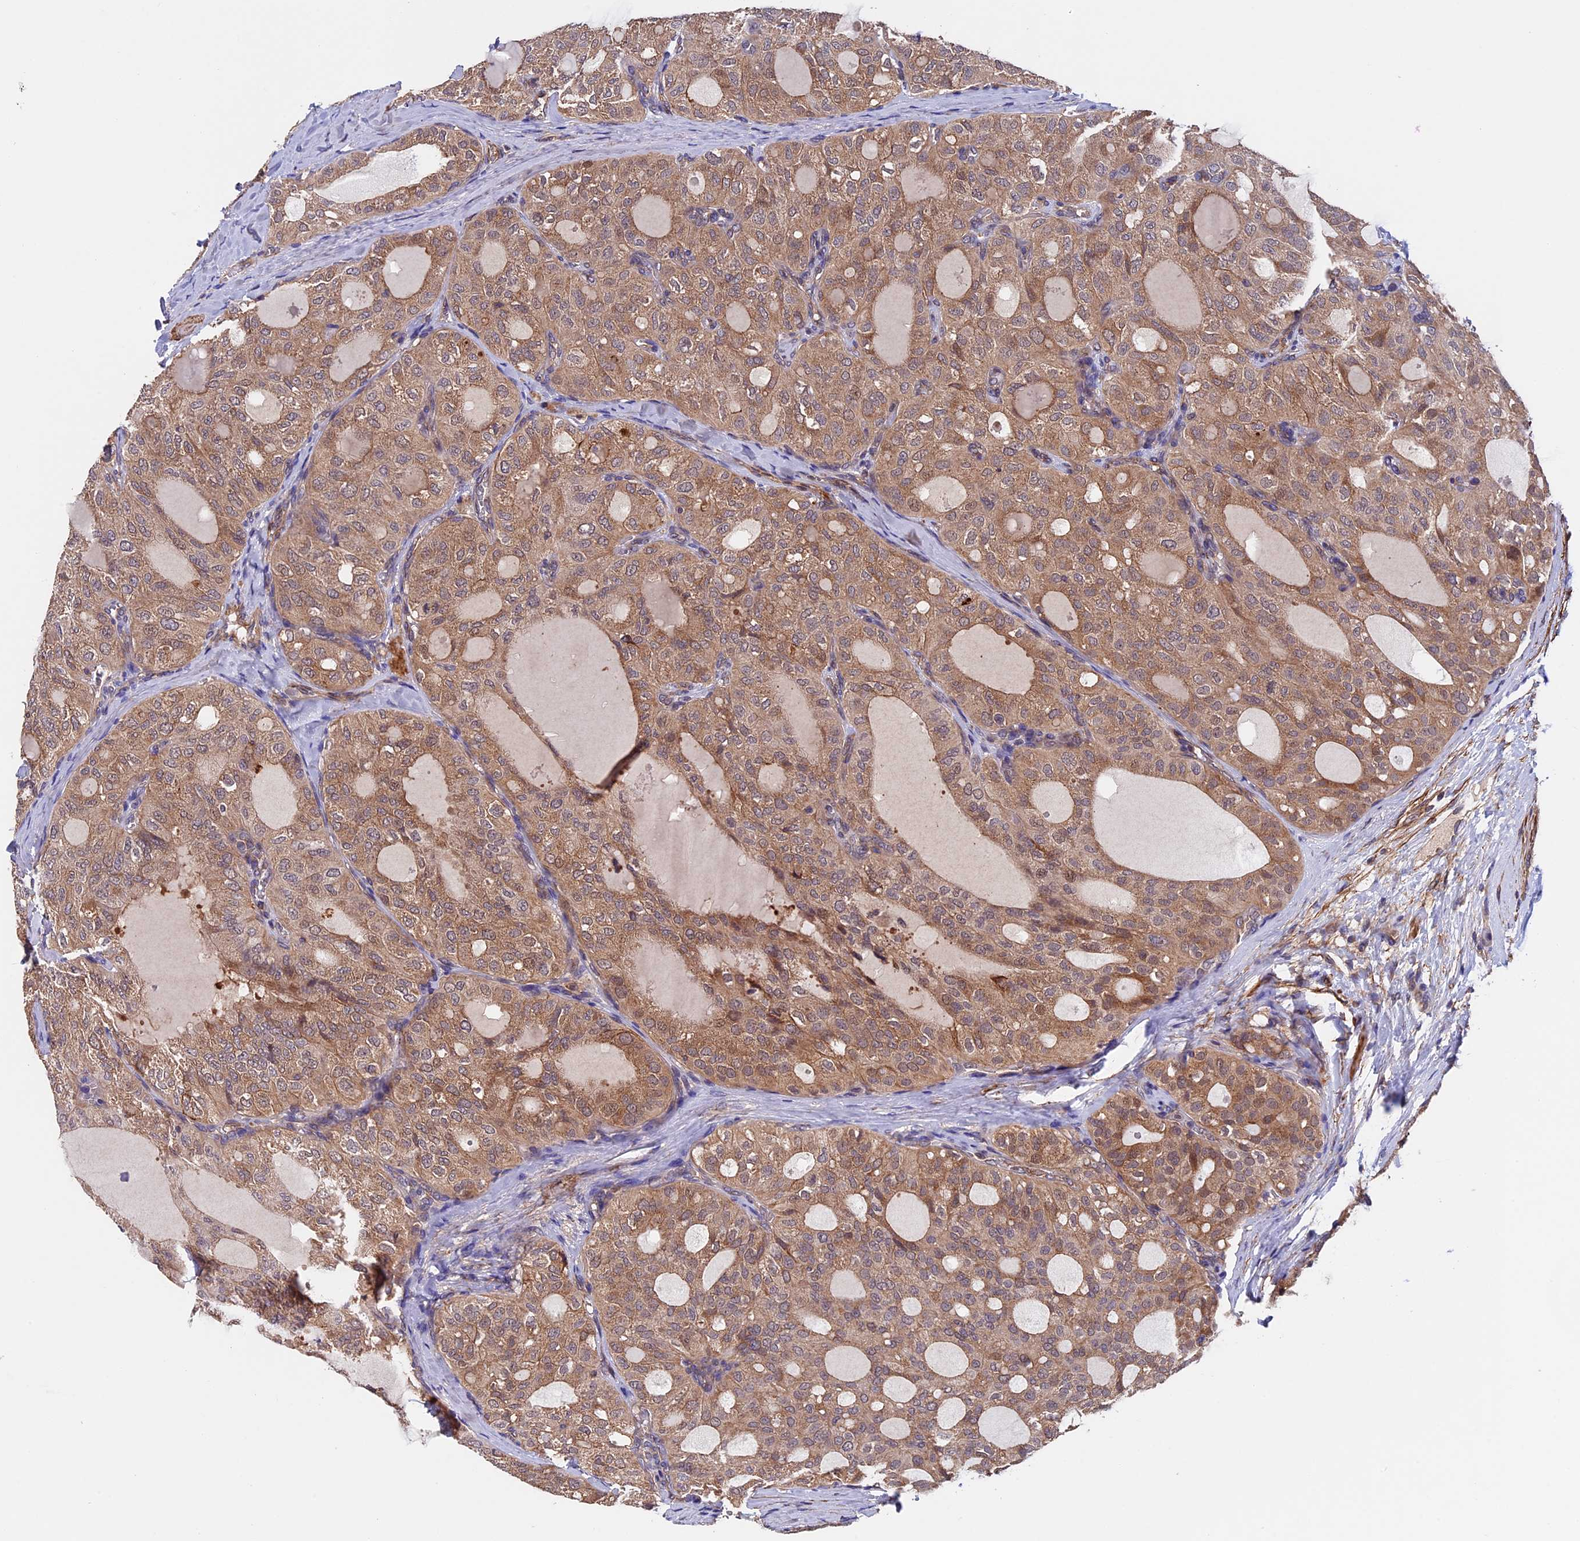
{"staining": {"intensity": "moderate", "quantity": ">75%", "location": "cytoplasmic/membranous"}, "tissue": "thyroid cancer", "cell_type": "Tumor cells", "image_type": "cancer", "snomed": [{"axis": "morphology", "description": "Follicular adenoma carcinoma, NOS"}, {"axis": "topography", "description": "Thyroid gland"}], "caption": "A photomicrograph of human thyroid follicular adenoma carcinoma stained for a protein demonstrates moderate cytoplasmic/membranous brown staining in tumor cells.", "gene": "SLC9A5", "patient": {"sex": "male", "age": 75}}